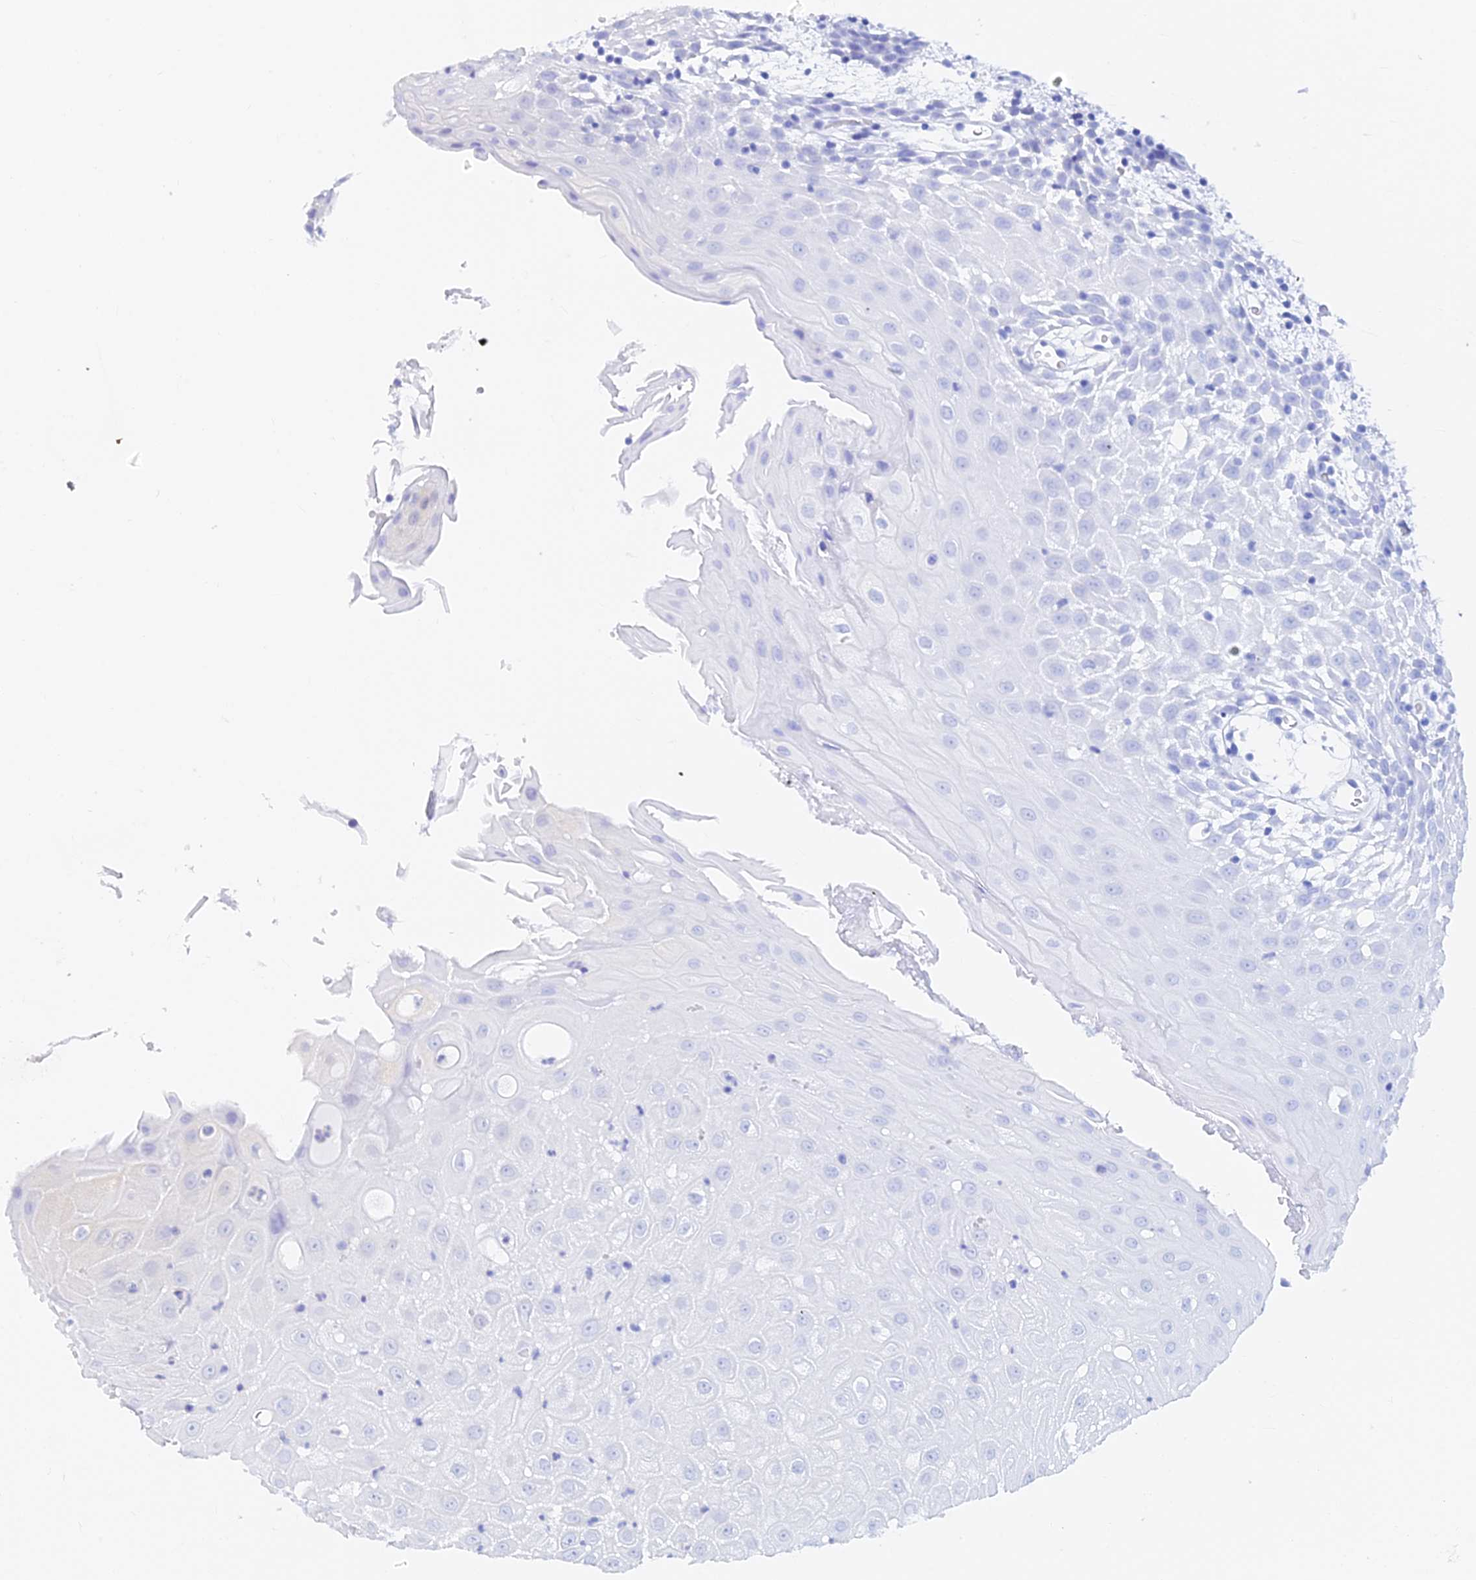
{"staining": {"intensity": "negative", "quantity": "none", "location": "none"}, "tissue": "oral mucosa", "cell_type": "Squamous epithelial cells", "image_type": "normal", "snomed": [{"axis": "morphology", "description": "Normal tissue, NOS"}, {"axis": "topography", "description": "Skeletal muscle"}, {"axis": "topography", "description": "Oral tissue"}, {"axis": "topography", "description": "Salivary gland"}, {"axis": "topography", "description": "Peripheral nerve tissue"}], "caption": "A high-resolution image shows IHC staining of unremarkable oral mucosa, which displays no significant staining in squamous epithelial cells. (DAB IHC, high magnification).", "gene": "B3GALT4", "patient": {"sex": "male", "age": 54}}